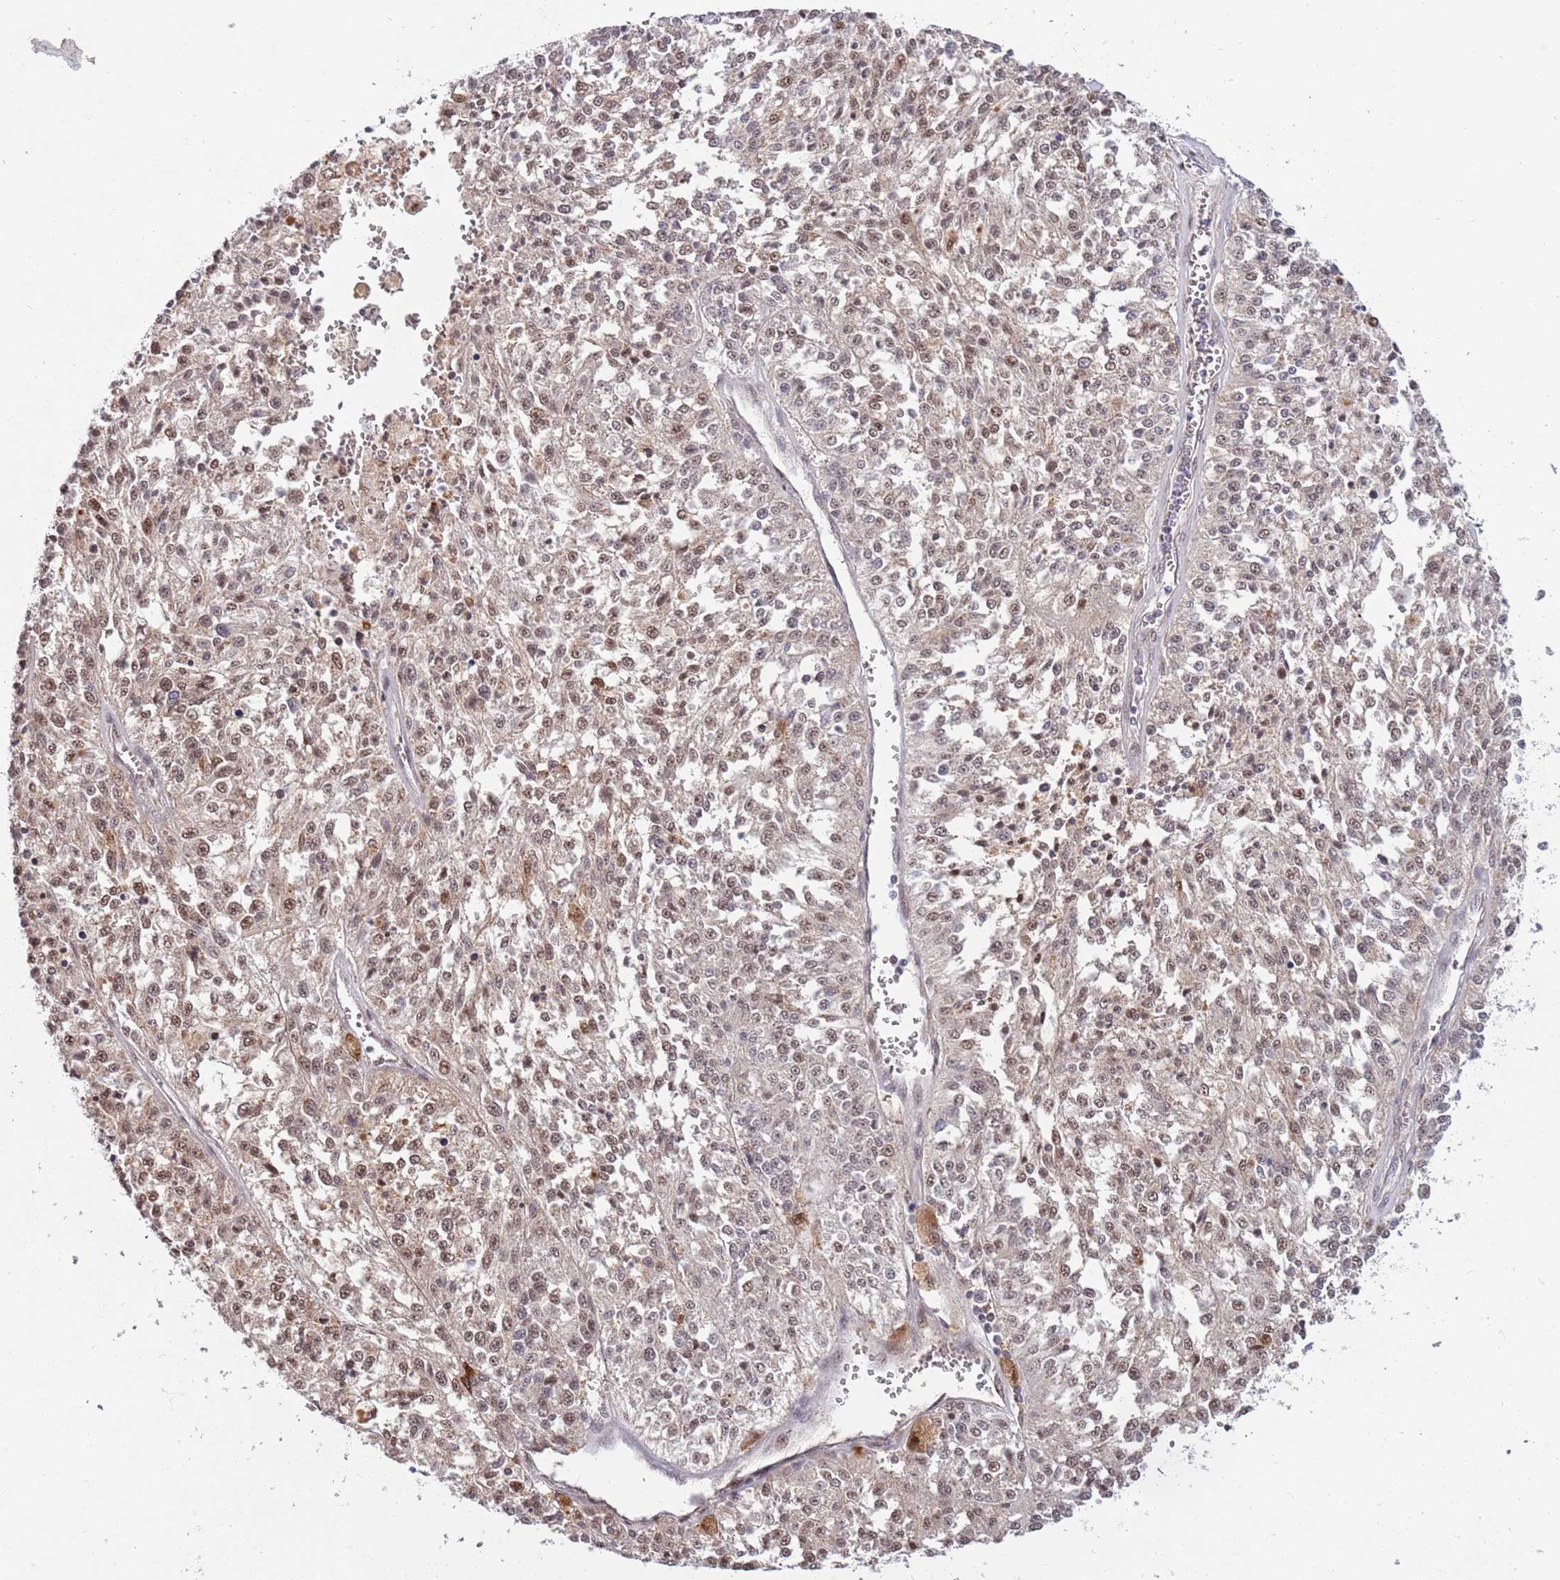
{"staining": {"intensity": "weak", "quantity": "25%-75%", "location": "nuclear"}, "tissue": "melanoma", "cell_type": "Tumor cells", "image_type": "cancer", "snomed": [{"axis": "morphology", "description": "Malignant melanoma, NOS"}, {"axis": "topography", "description": "Skin"}], "caption": "IHC micrograph of human melanoma stained for a protein (brown), which displays low levels of weak nuclear positivity in about 25%-75% of tumor cells.", "gene": "CCNJL", "patient": {"sex": "female", "age": 64}}